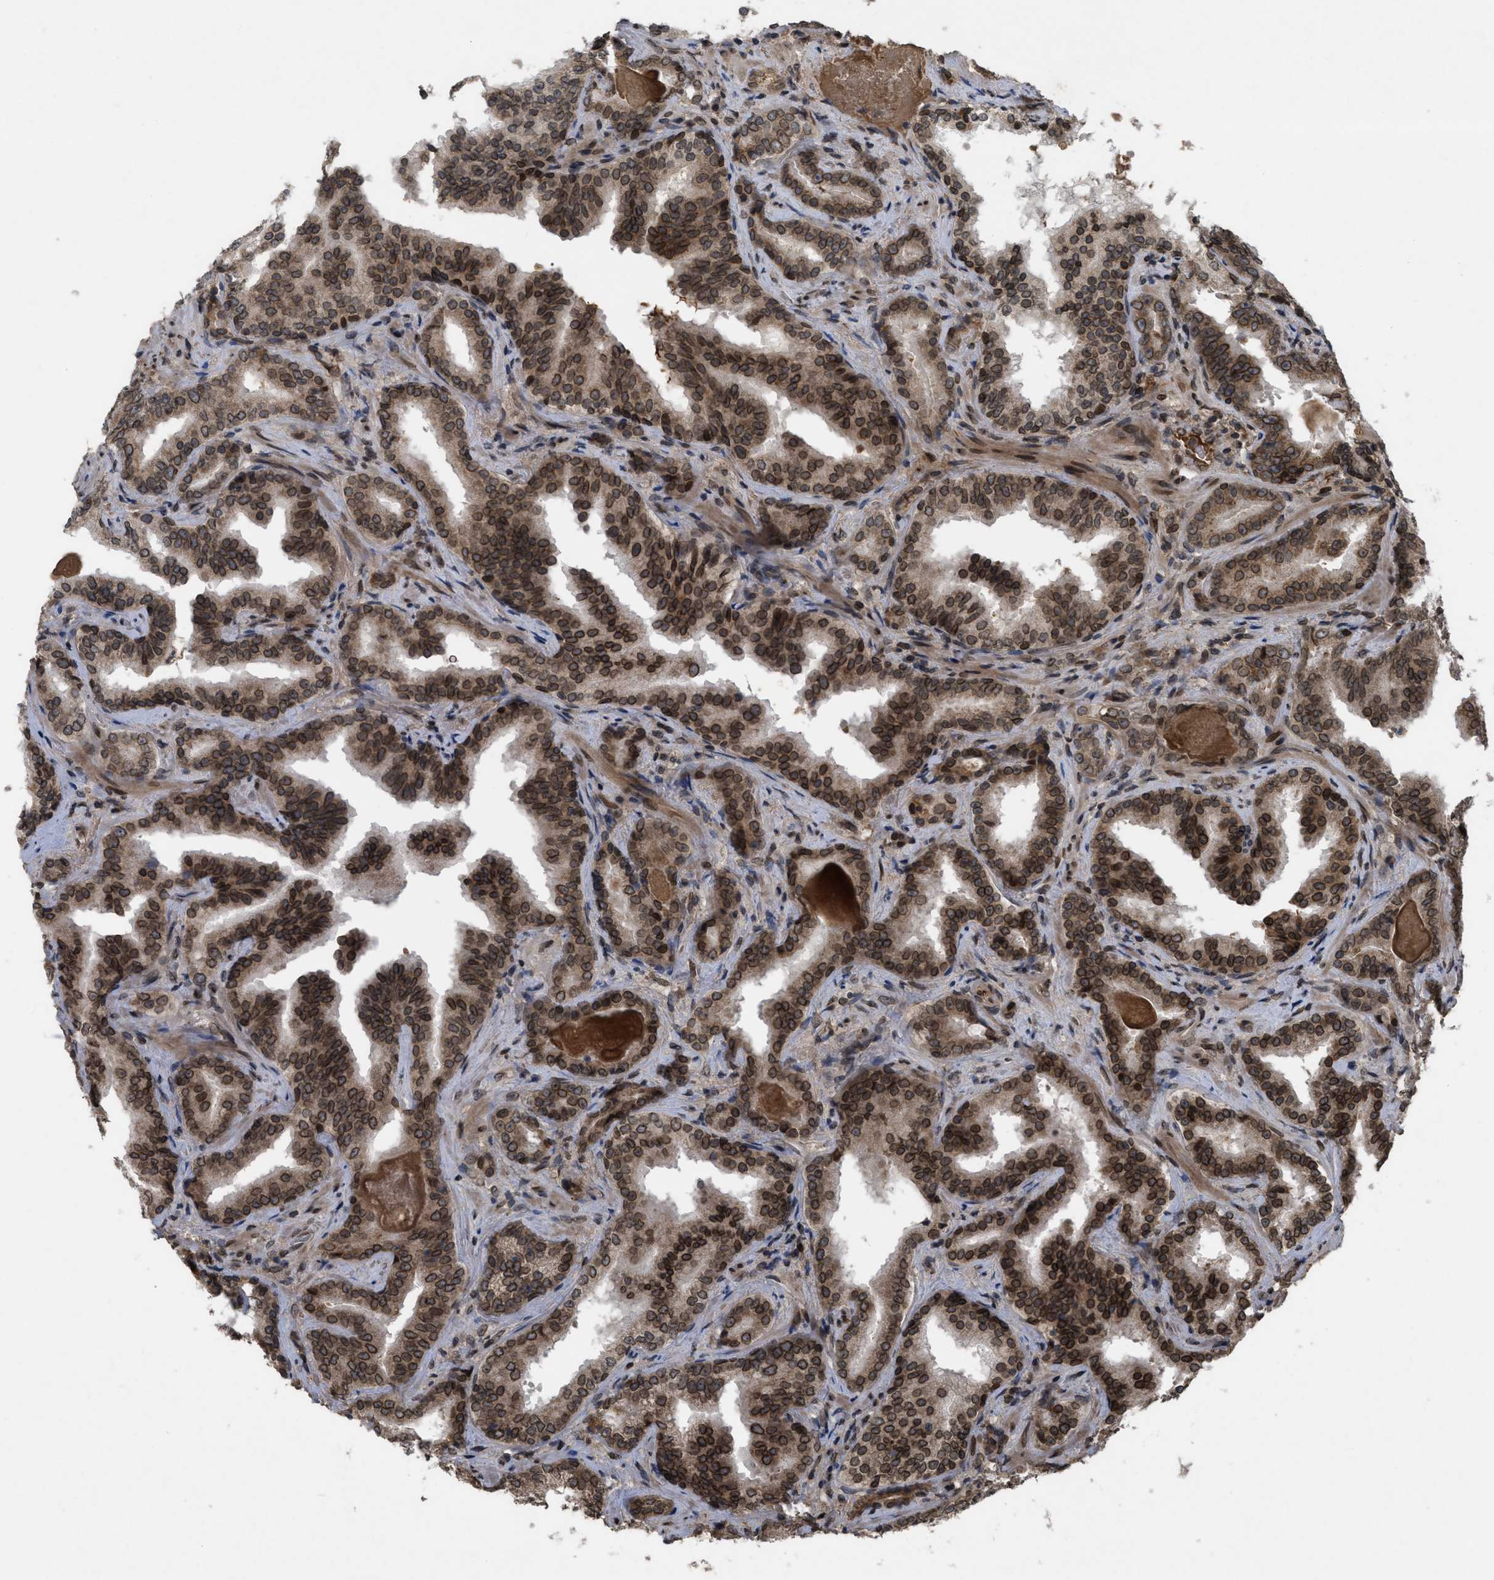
{"staining": {"intensity": "strong", "quantity": ">75%", "location": "cytoplasmic/membranous,nuclear"}, "tissue": "prostate cancer", "cell_type": "Tumor cells", "image_type": "cancer", "snomed": [{"axis": "morphology", "description": "Adenocarcinoma, Low grade"}, {"axis": "topography", "description": "Prostate"}], "caption": "Approximately >75% of tumor cells in adenocarcinoma (low-grade) (prostate) reveal strong cytoplasmic/membranous and nuclear protein expression as visualized by brown immunohistochemical staining.", "gene": "CRY1", "patient": {"sex": "male", "age": 60}}